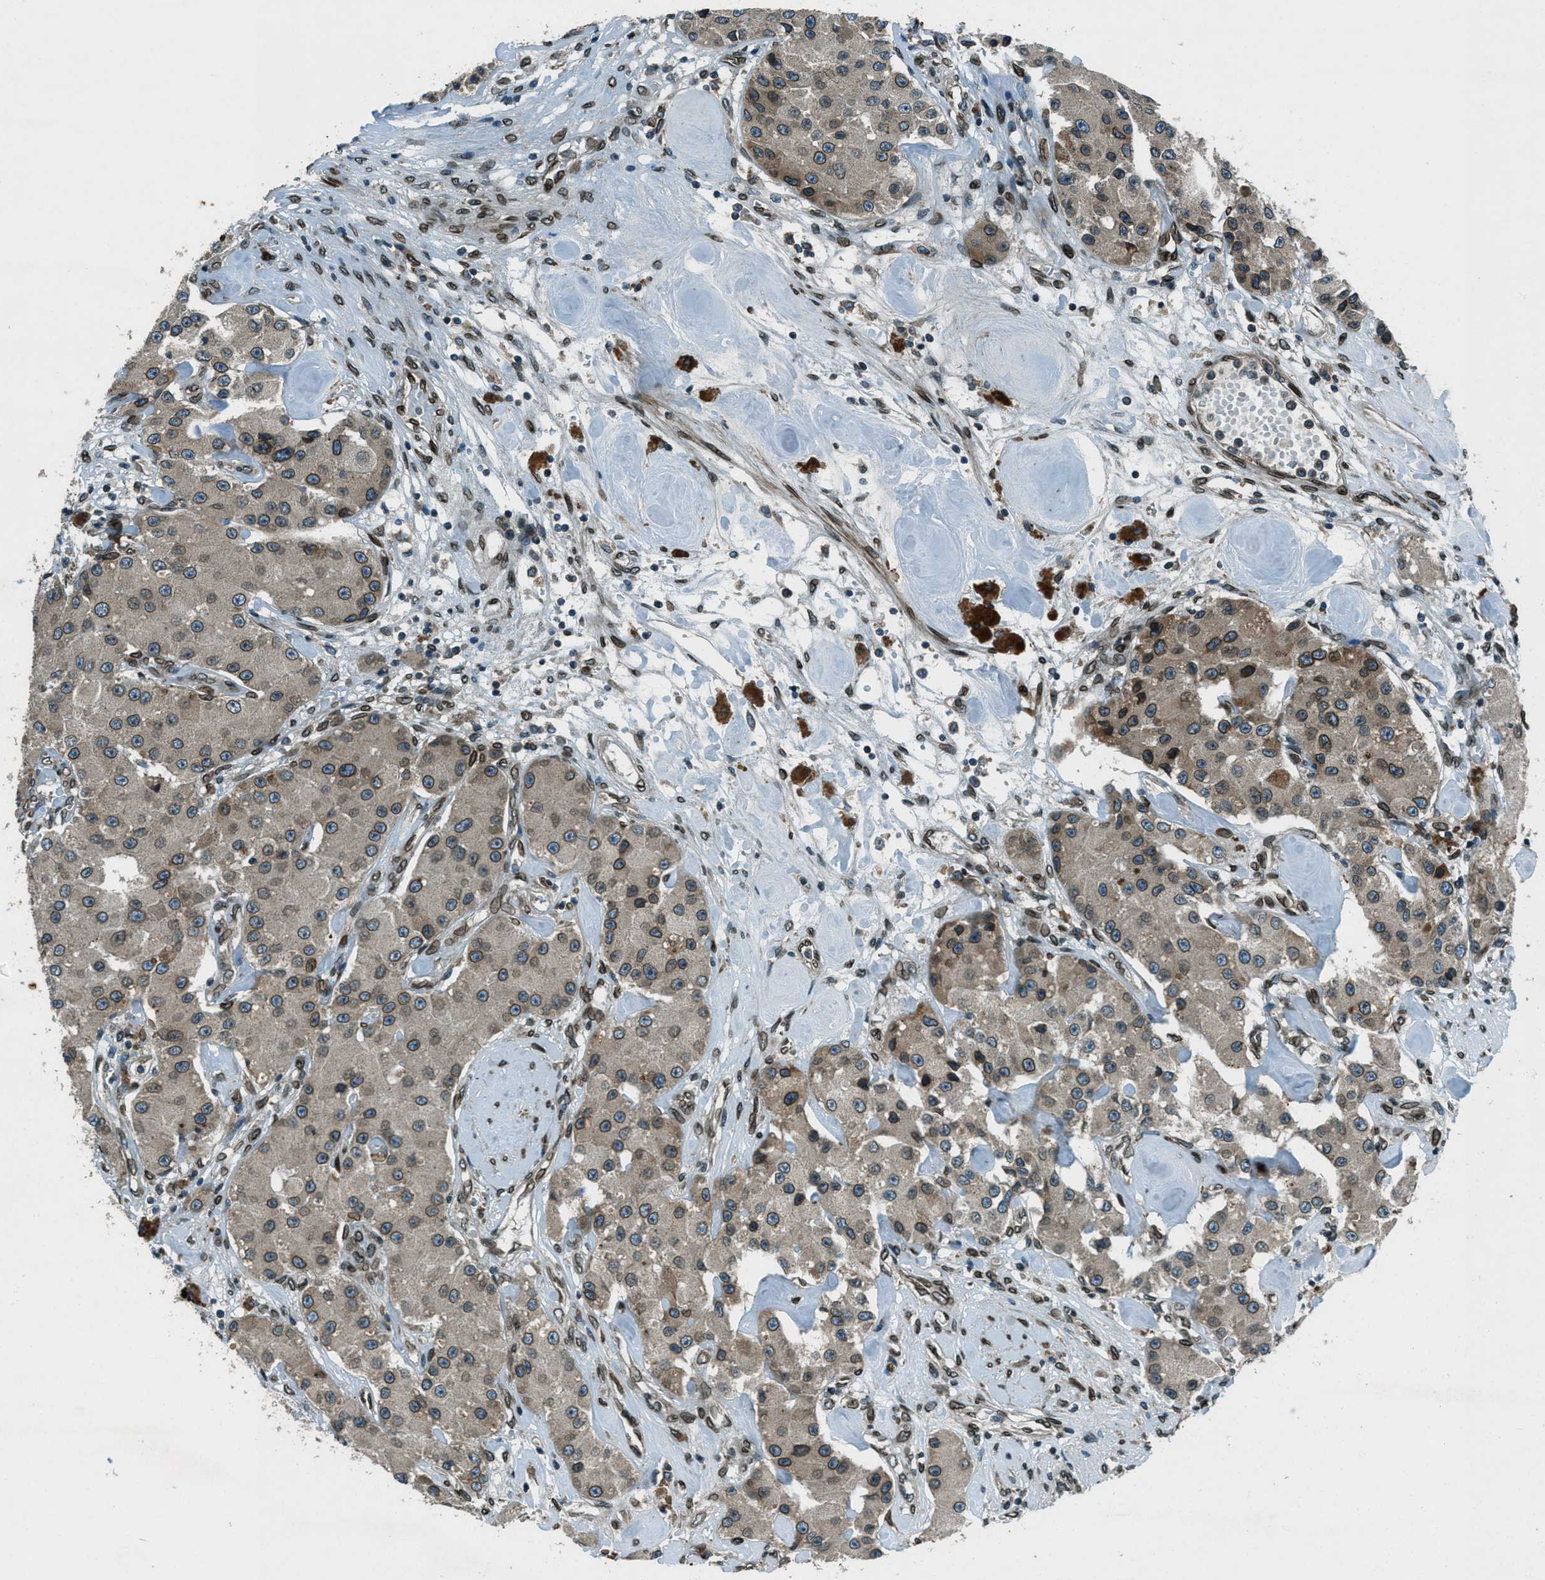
{"staining": {"intensity": "moderate", "quantity": ">75%", "location": "cytoplasmic/membranous,nuclear"}, "tissue": "carcinoid", "cell_type": "Tumor cells", "image_type": "cancer", "snomed": [{"axis": "morphology", "description": "Carcinoid, malignant, NOS"}, {"axis": "topography", "description": "Pancreas"}], "caption": "An image of human carcinoid stained for a protein shows moderate cytoplasmic/membranous and nuclear brown staining in tumor cells.", "gene": "LEMD2", "patient": {"sex": "male", "age": 41}}